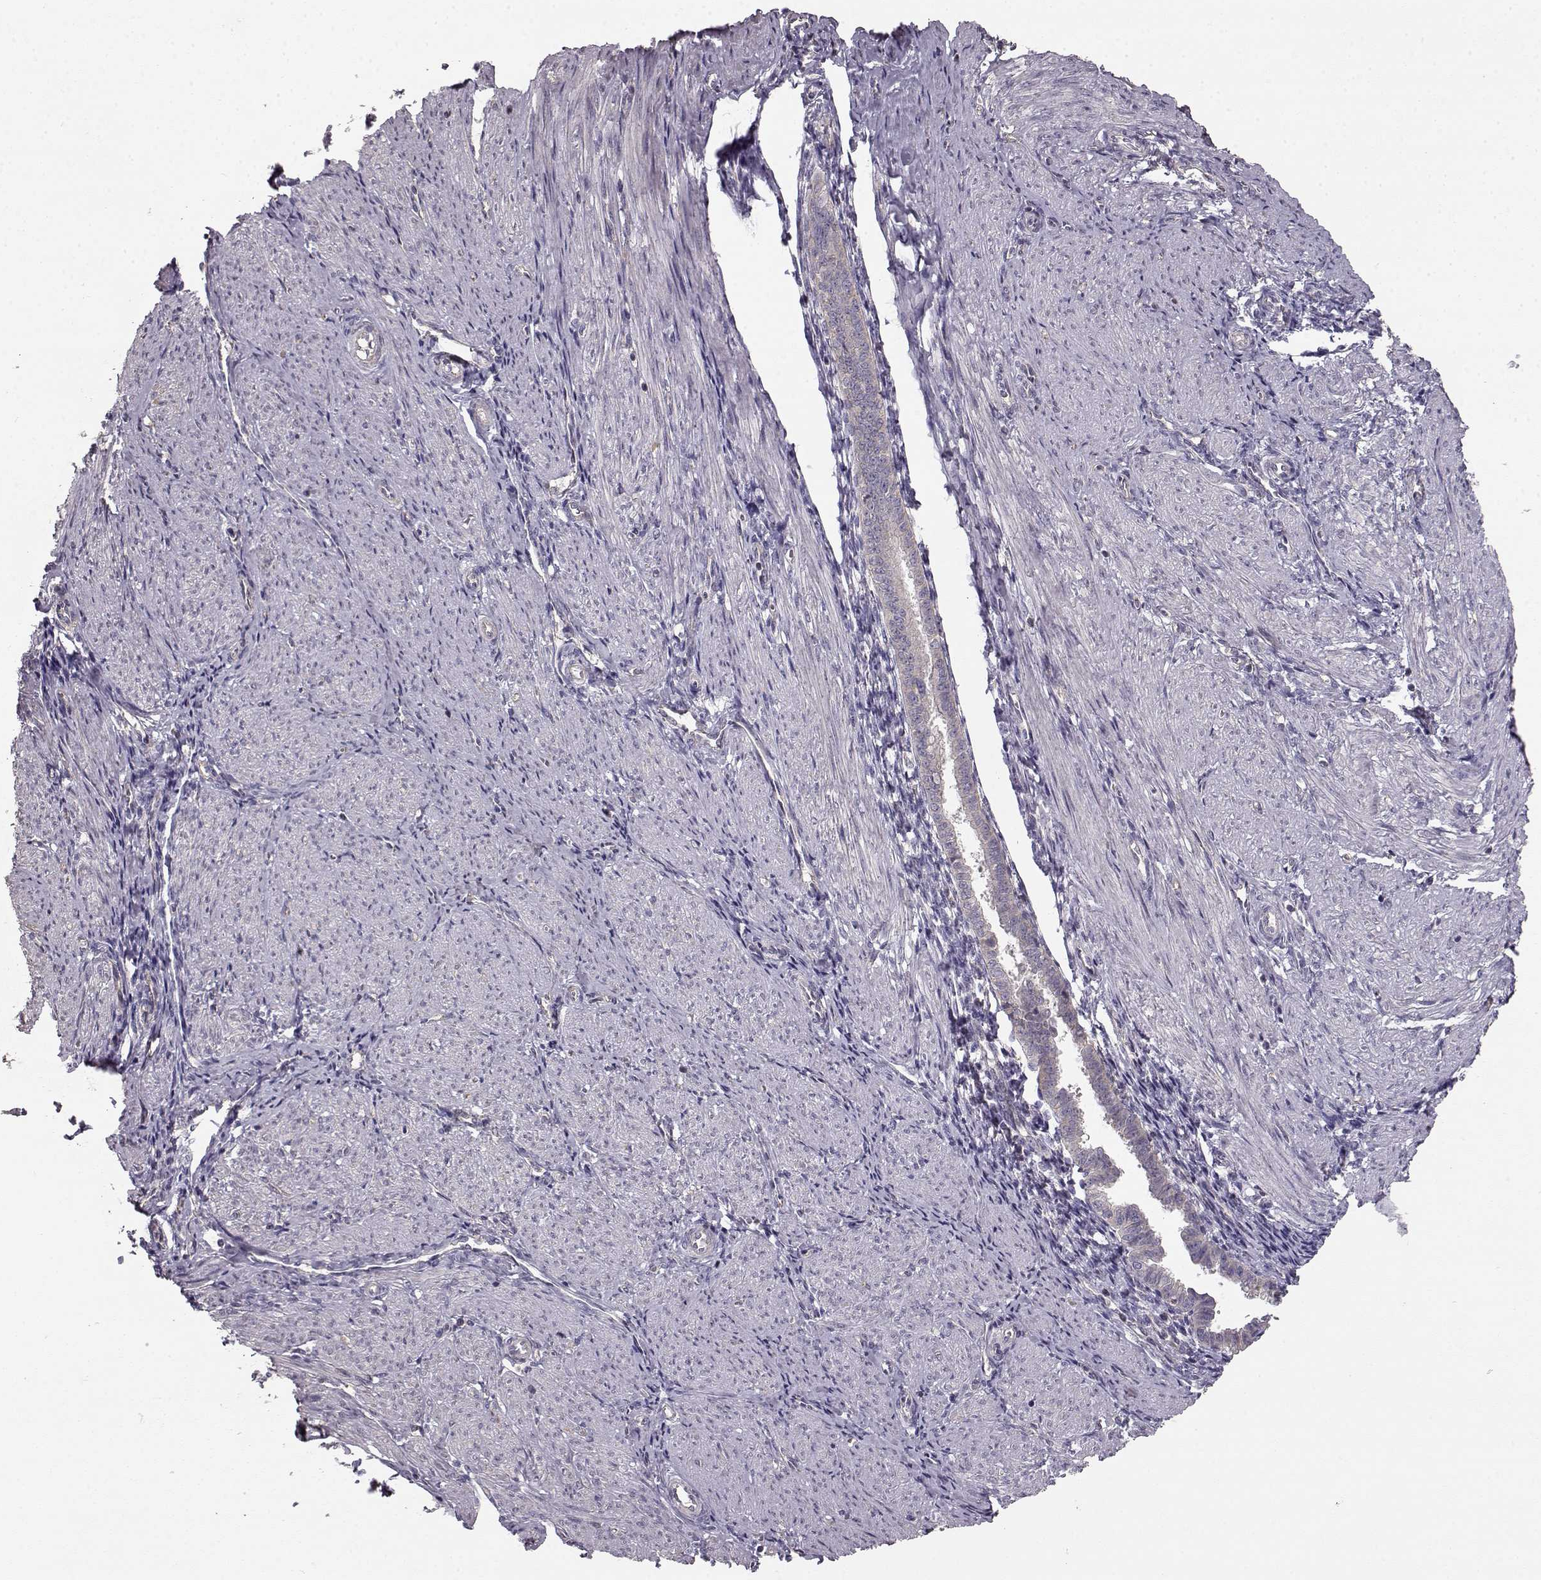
{"staining": {"intensity": "negative", "quantity": "none", "location": "none"}, "tissue": "endometrium", "cell_type": "Cells in endometrial stroma", "image_type": "normal", "snomed": [{"axis": "morphology", "description": "Normal tissue, NOS"}, {"axis": "topography", "description": "Endometrium"}], "caption": "DAB (3,3'-diaminobenzidine) immunohistochemical staining of benign endometrium exhibits no significant staining in cells in endometrial stroma.", "gene": "ERBB3", "patient": {"sex": "female", "age": 37}}